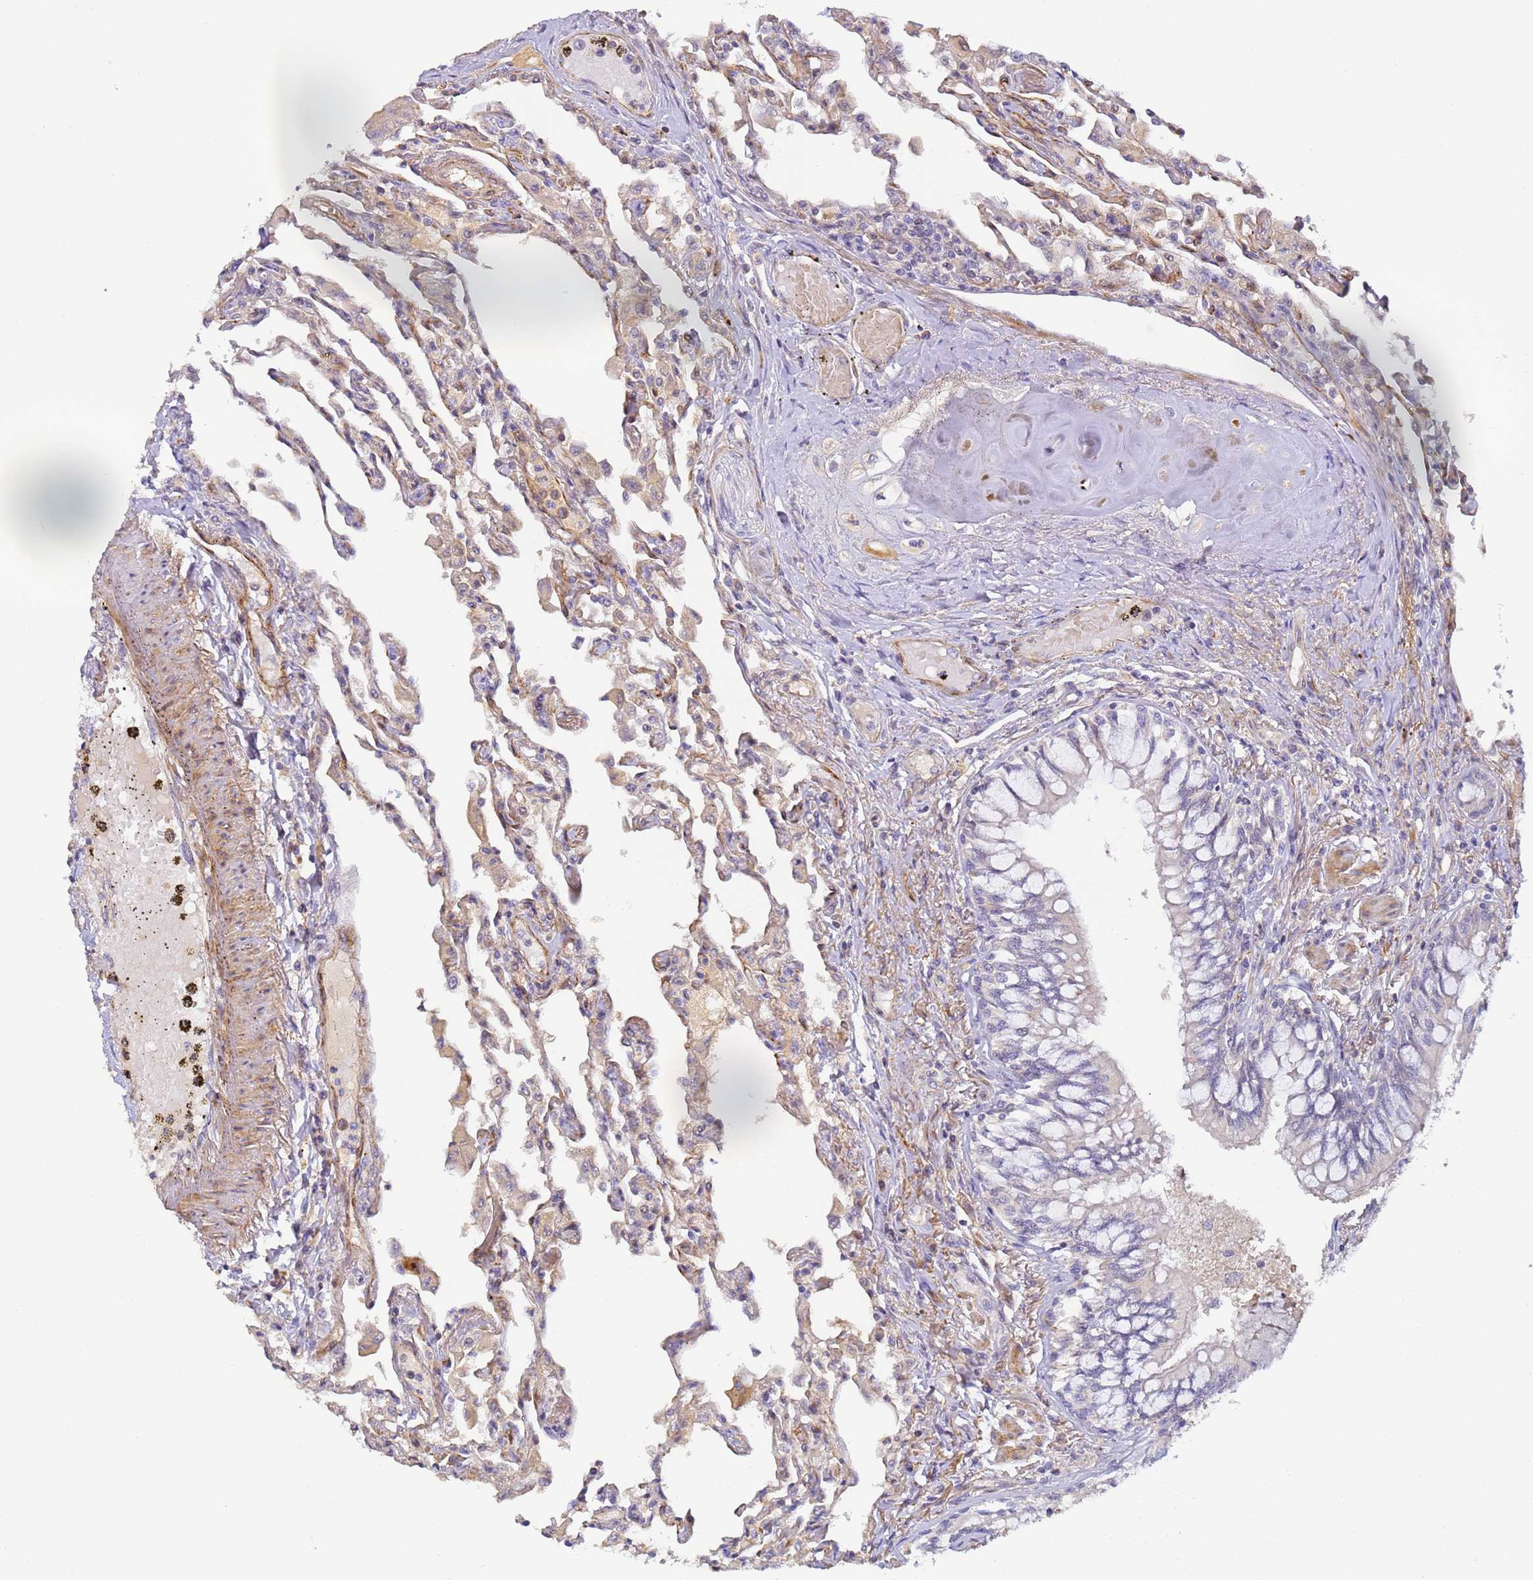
{"staining": {"intensity": "moderate", "quantity": "25%-75%", "location": "cytoplasmic/membranous"}, "tissue": "lung", "cell_type": "Alveolar cells", "image_type": "normal", "snomed": [{"axis": "morphology", "description": "Normal tissue, NOS"}, {"axis": "topography", "description": "Bronchus"}, {"axis": "topography", "description": "Lung"}], "caption": "Immunohistochemistry (IHC) staining of unremarkable lung, which exhibits medium levels of moderate cytoplasmic/membranous staining in about 25%-75% of alveolar cells indicating moderate cytoplasmic/membranous protein positivity. The staining was performed using DAB (3,3'-diaminobenzidine) (brown) for protein detection and nuclei were counterstained in hematoxylin (blue).", "gene": "CFHR1", "patient": {"sex": "female", "age": 49}}